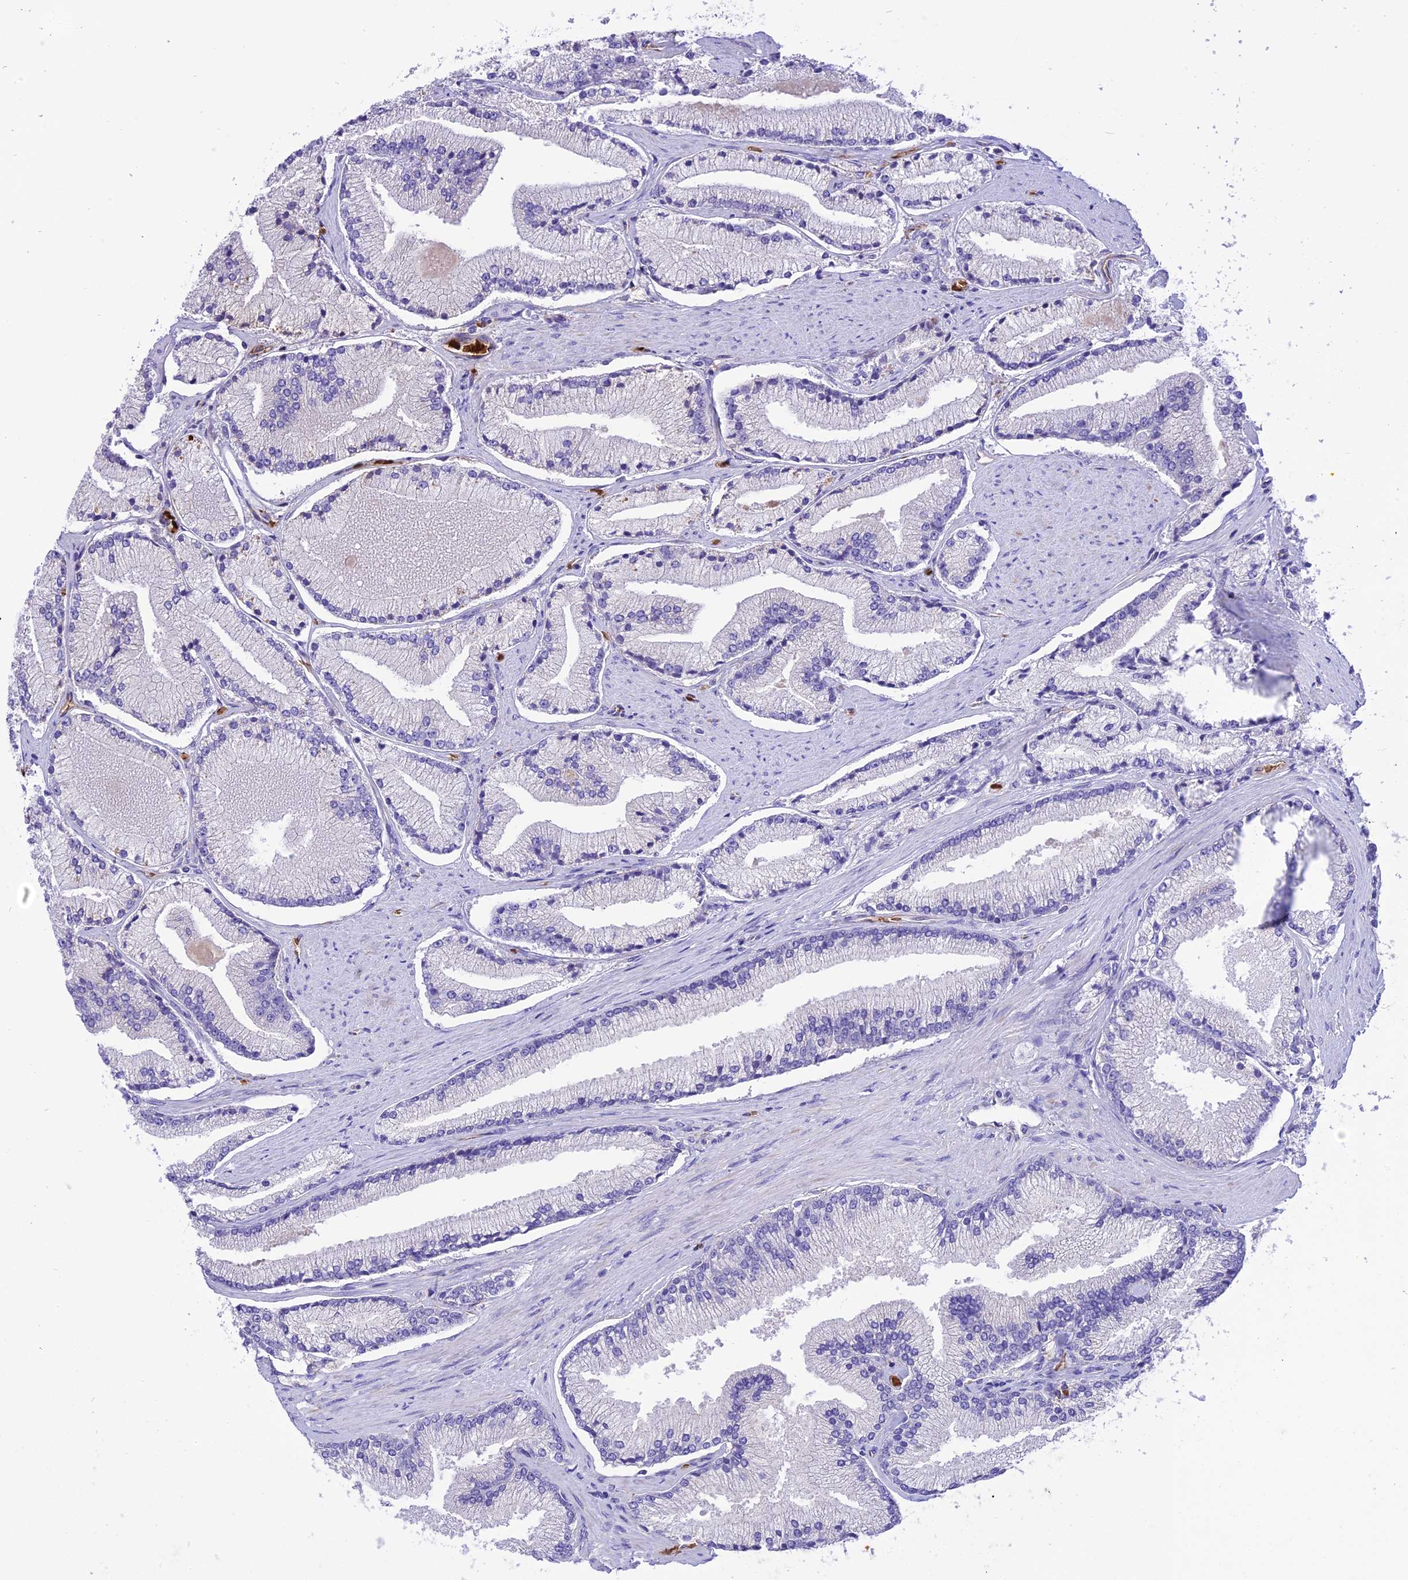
{"staining": {"intensity": "negative", "quantity": "none", "location": "none"}, "tissue": "prostate cancer", "cell_type": "Tumor cells", "image_type": "cancer", "snomed": [{"axis": "morphology", "description": "Adenocarcinoma, High grade"}, {"axis": "topography", "description": "Prostate"}], "caption": "Immunohistochemical staining of human prostate high-grade adenocarcinoma shows no significant staining in tumor cells.", "gene": "TTC4", "patient": {"sex": "male", "age": 67}}